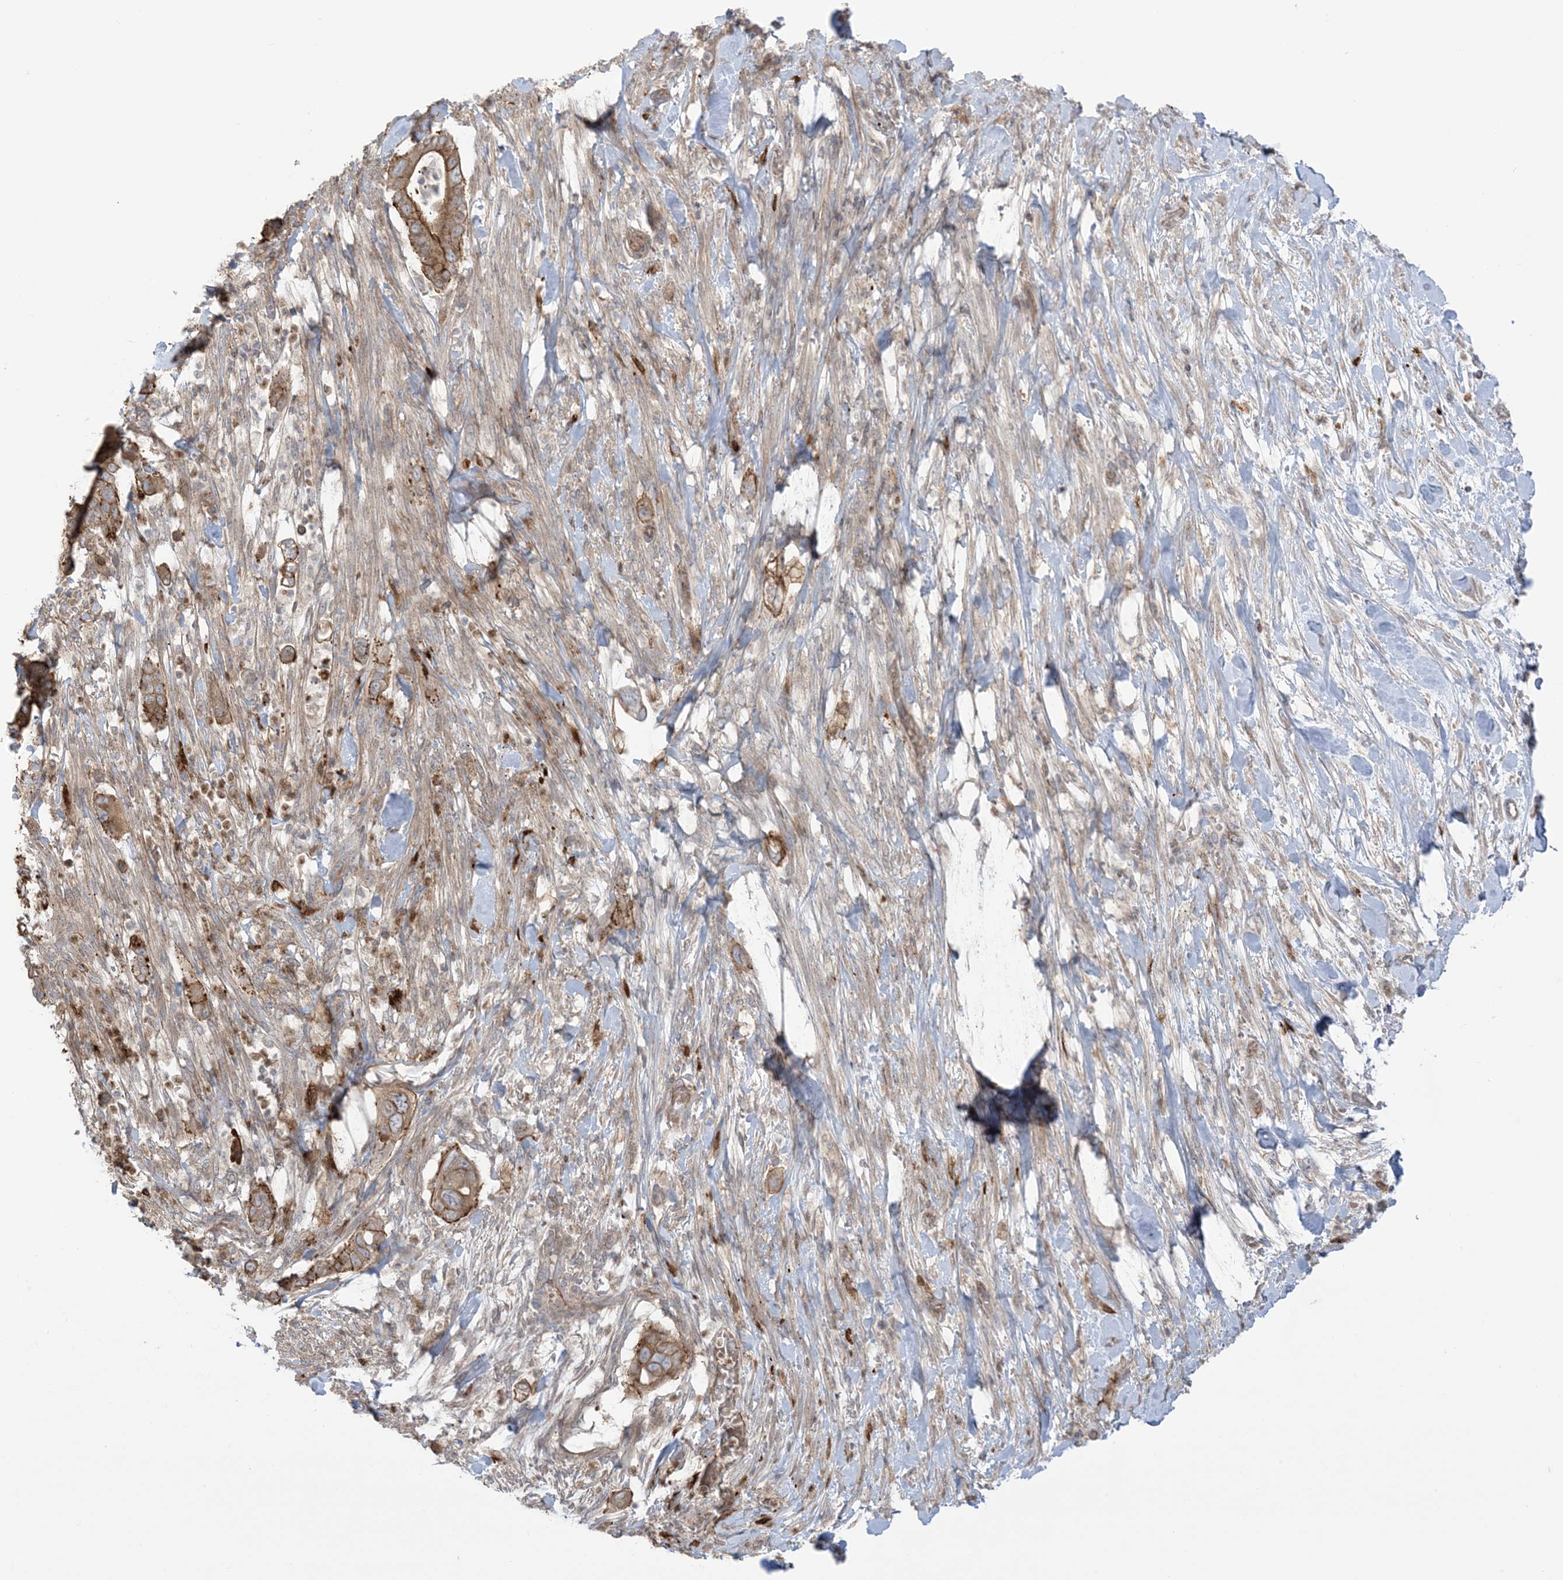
{"staining": {"intensity": "moderate", "quantity": ">75%", "location": "cytoplasmic/membranous"}, "tissue": "pancreatic cancer", "cell_type": "Tumor cells", "image_type": "cancer", "snomed": [{"axis": "morphology", "description": "Adenocarcinoma, NOS"}, {"axis": "topography", "description": "Pancreas"}], "caption": "Adenocarcinoma (pancreatic) was stained to show a protein in brown. There is medium levels of moderate cytoplasmic/membranous staining in about >75% of tumor cells.", "gene": "ICMT", "patient": {"sex": "male", "age": 68}}